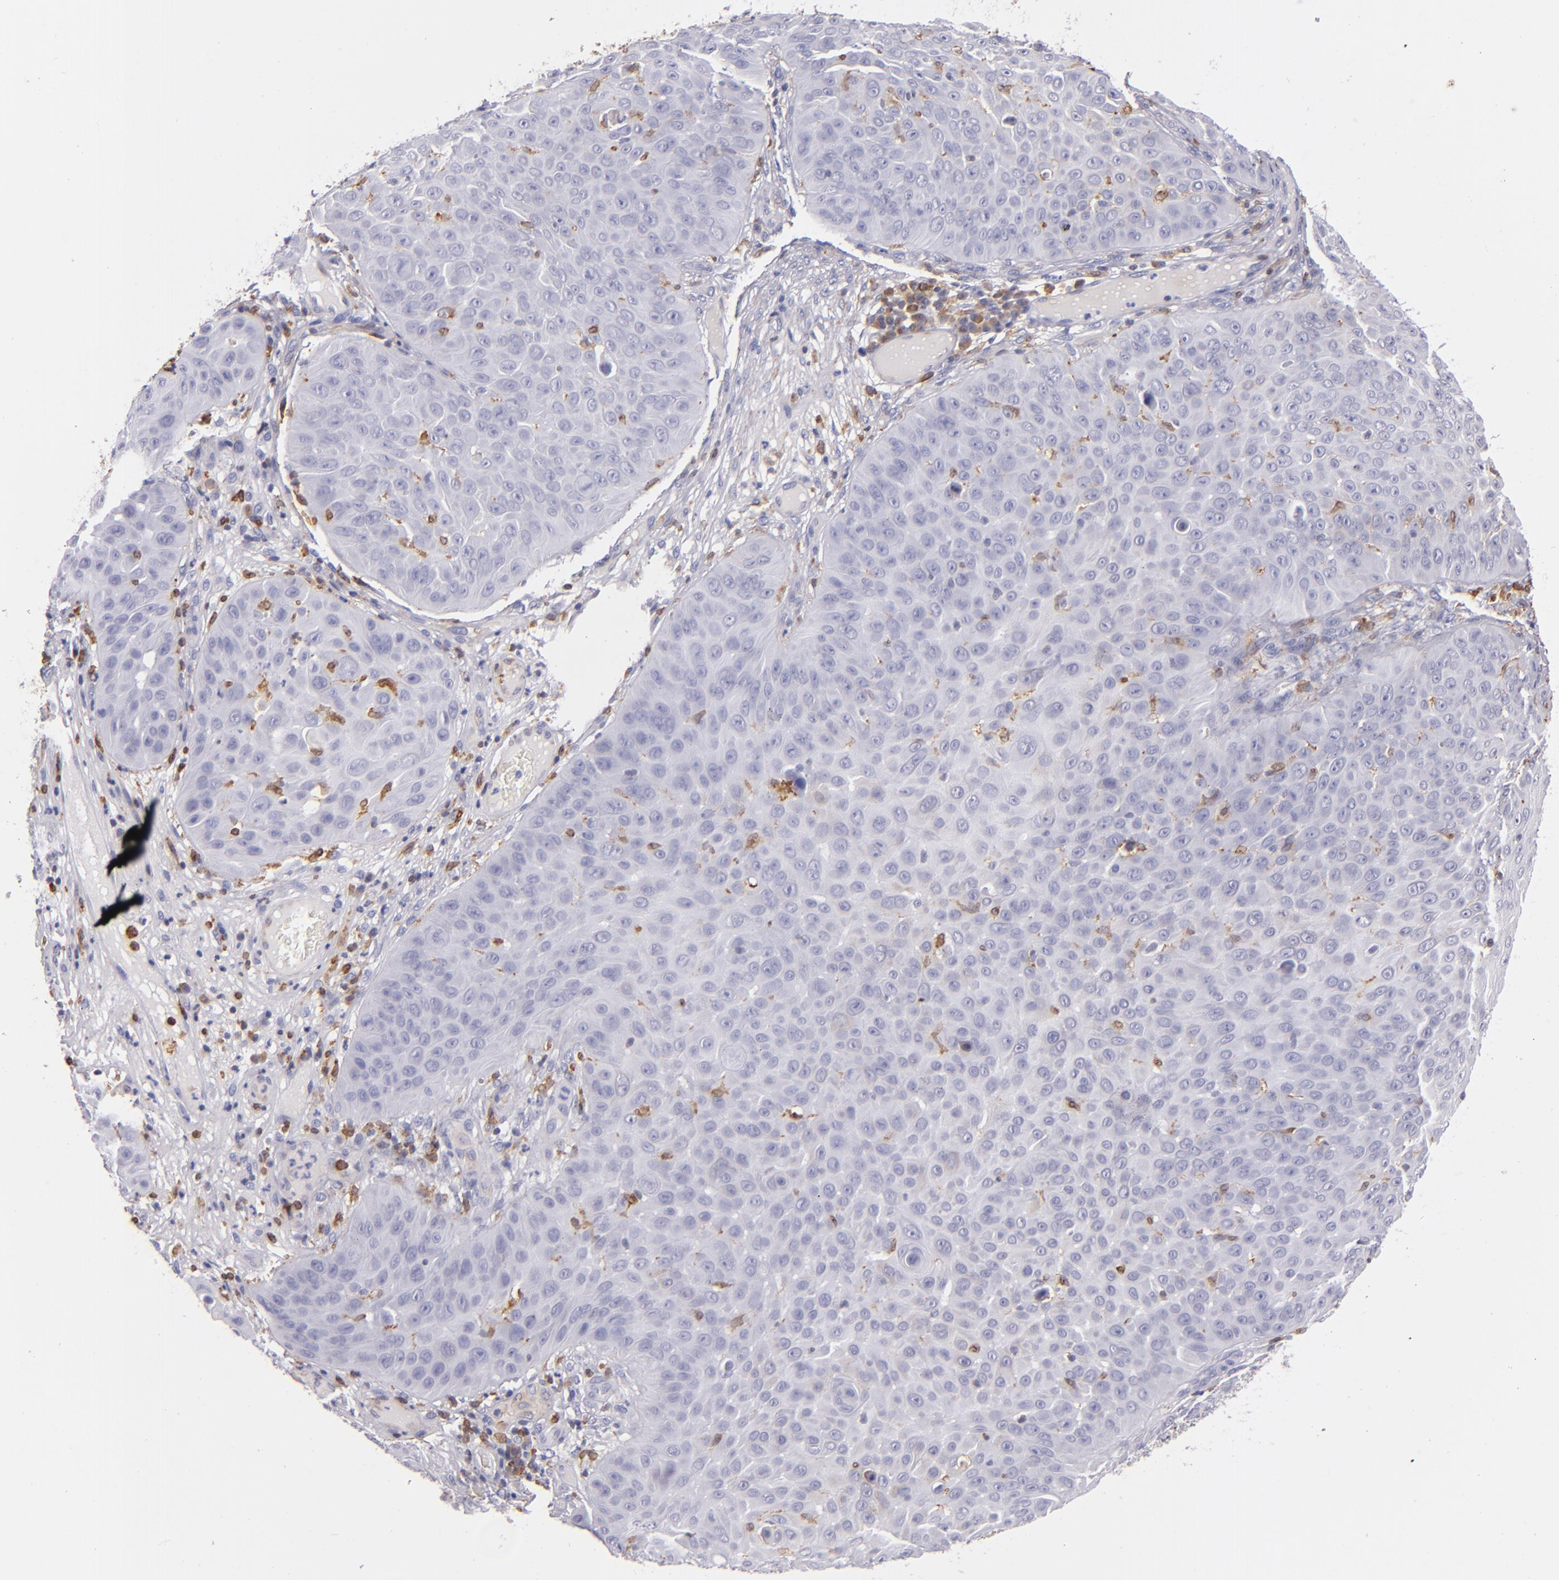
{"staining": {"intensity": "moderate", "quantity": "<25%", "location": "cytoplasmic/membranous"}, "tissue": "skin cancer", "cell_type": "Tumor cells", "image_type": "cancer", "snomed": [{"axis": "morphology", "description": "Squamous cell carcinoma, NOS"}, {"axis": "topography", "description": "Skin"}], "caption": "IHC of squamous cell carcinoma (skin) reveals low levels of moderate cytoplasmic/membranous positivity in approximately <25% of tumor cells.", "gene": "CD74", "patient": {"sex": "male", "age": 82}}